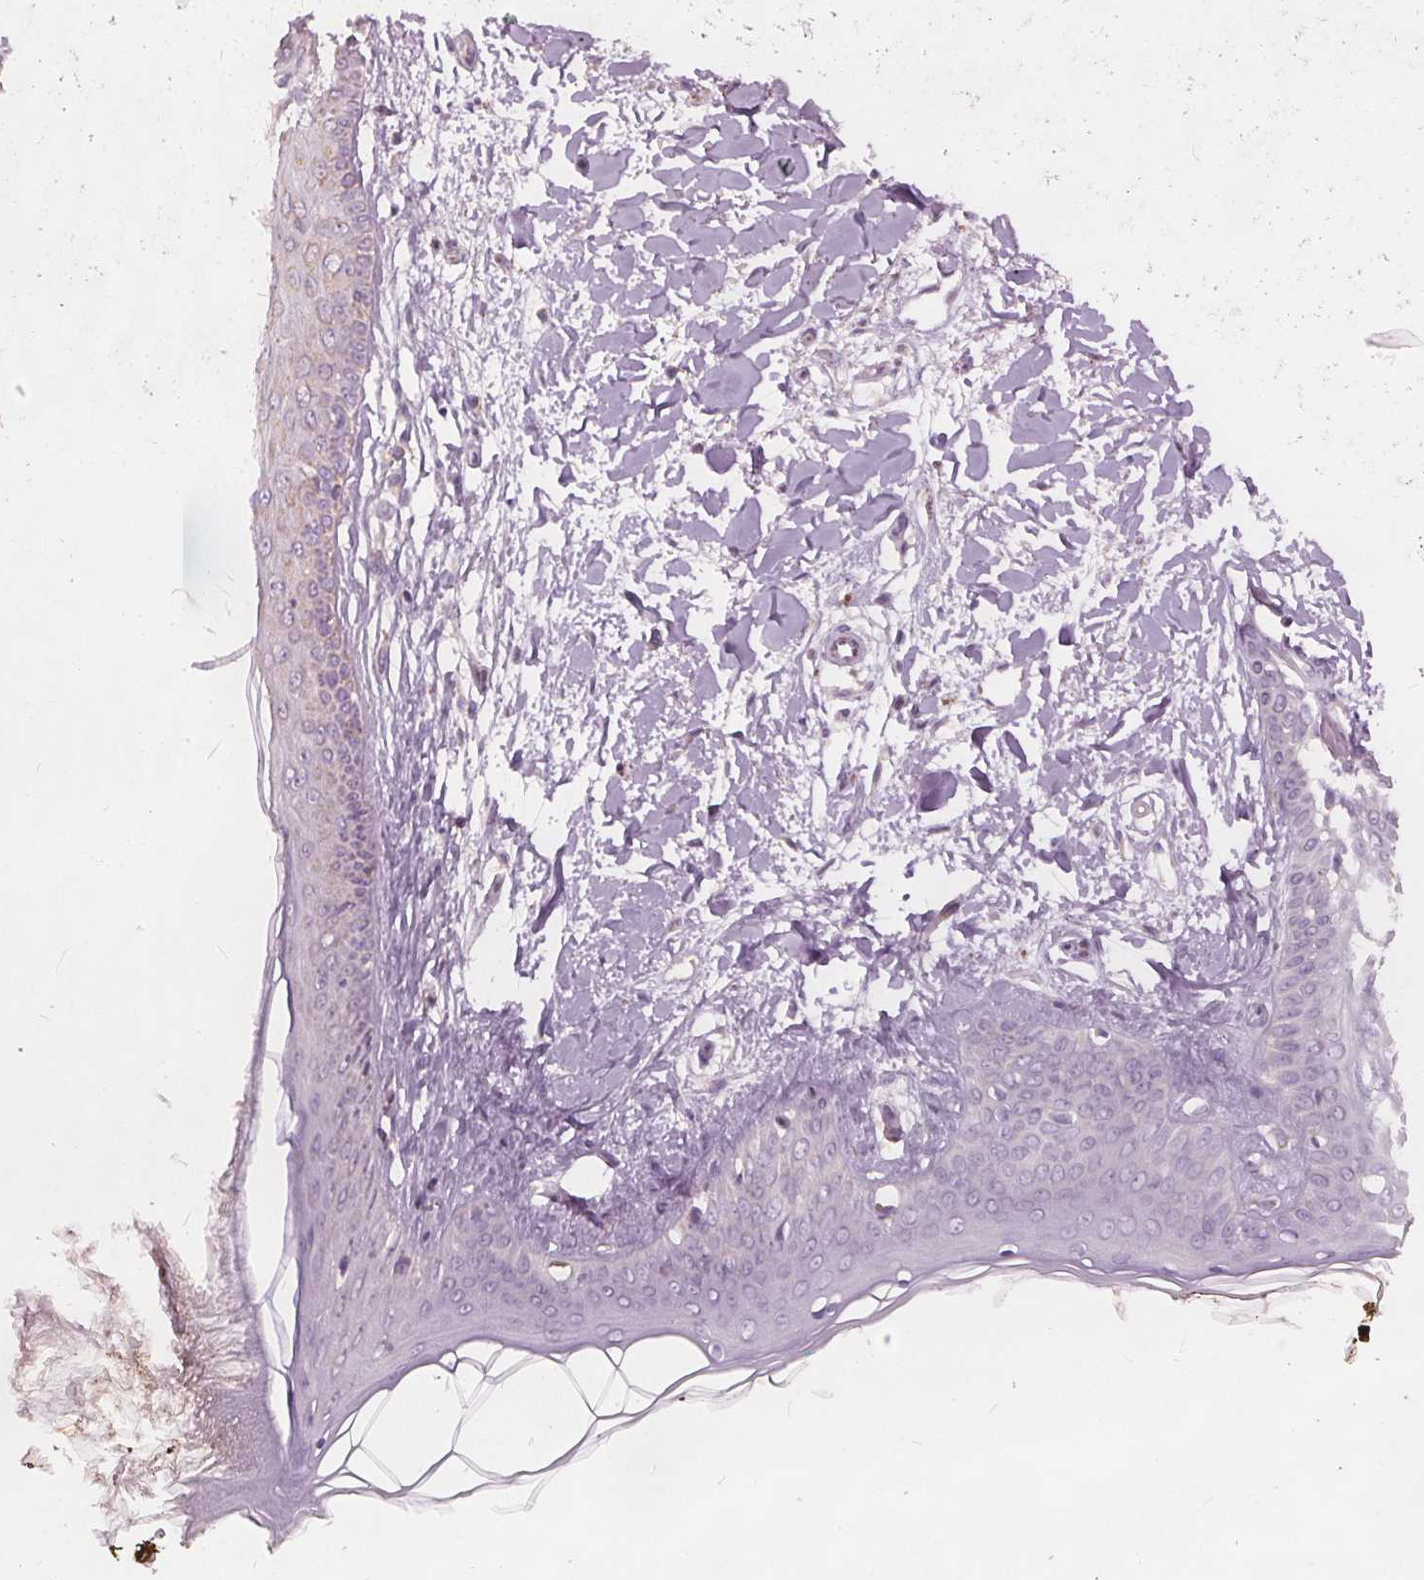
{"staining": {"intensity": "negative", "quantity": "none", "location": "none"}, "tissue": "skin", "cell_type": "Fibroblasts", "image_type": "normal", "snomed": [{"axis": "morphology", "description": "Normal tissue, NOS"}, {"axis": "topography", "description": "Skin"}], "caption": "DAB (3,3'-diaminobenzidine) immunohistochemical staining of unremarkable skin reveals no significant staining in fibroblasts. The staining was performed using DAB (3,3'-diaminobenzidine) to visualize the protein expression in brown, while the nuclei were stained in blue with hematoxylin (Magnification: 20x).", "gene": "ECI2", "patient": {"sex": "female", "age": 34}}